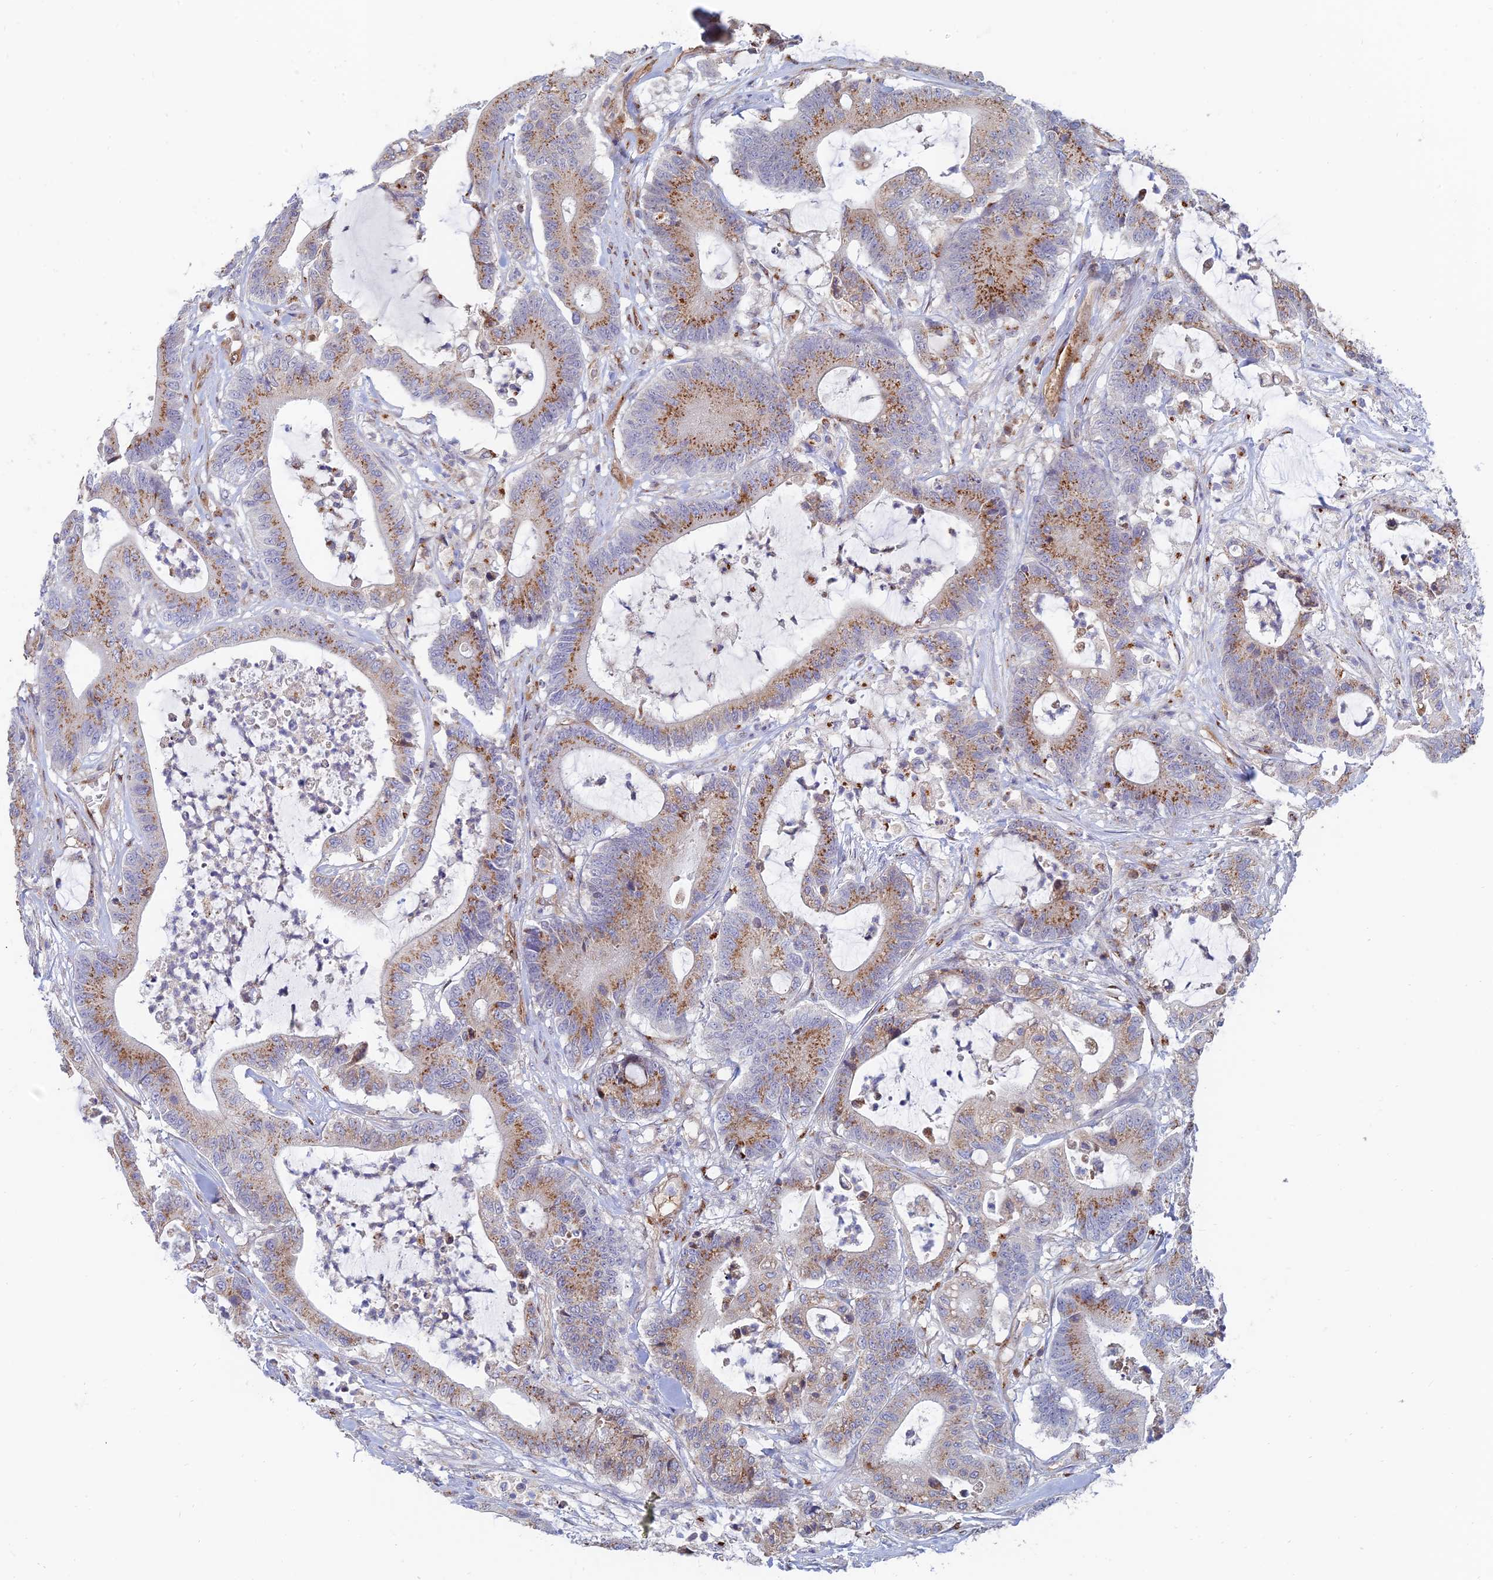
{"staining": {"intensity": "moderate", "quantity": ">75%", "location": "cytoplasmic/membranous"}, "tissue": "colorectal cancer", "cell_type": "Tumor cells", "image_type": "cancer", "snomed": [{"axis": "morphology", "description": "Adenocarcinoma, NOS"}, {"axis": "topography", "description": "Colon"}], "caption": "Protein staining demonstrates moderate cytoplasmic/membranous staining in approximately >75% of tumor cells in colorectal adenocarcinoma.", "gene": "HS2ST1", "patient": {"sex": "female", "age": 84}}